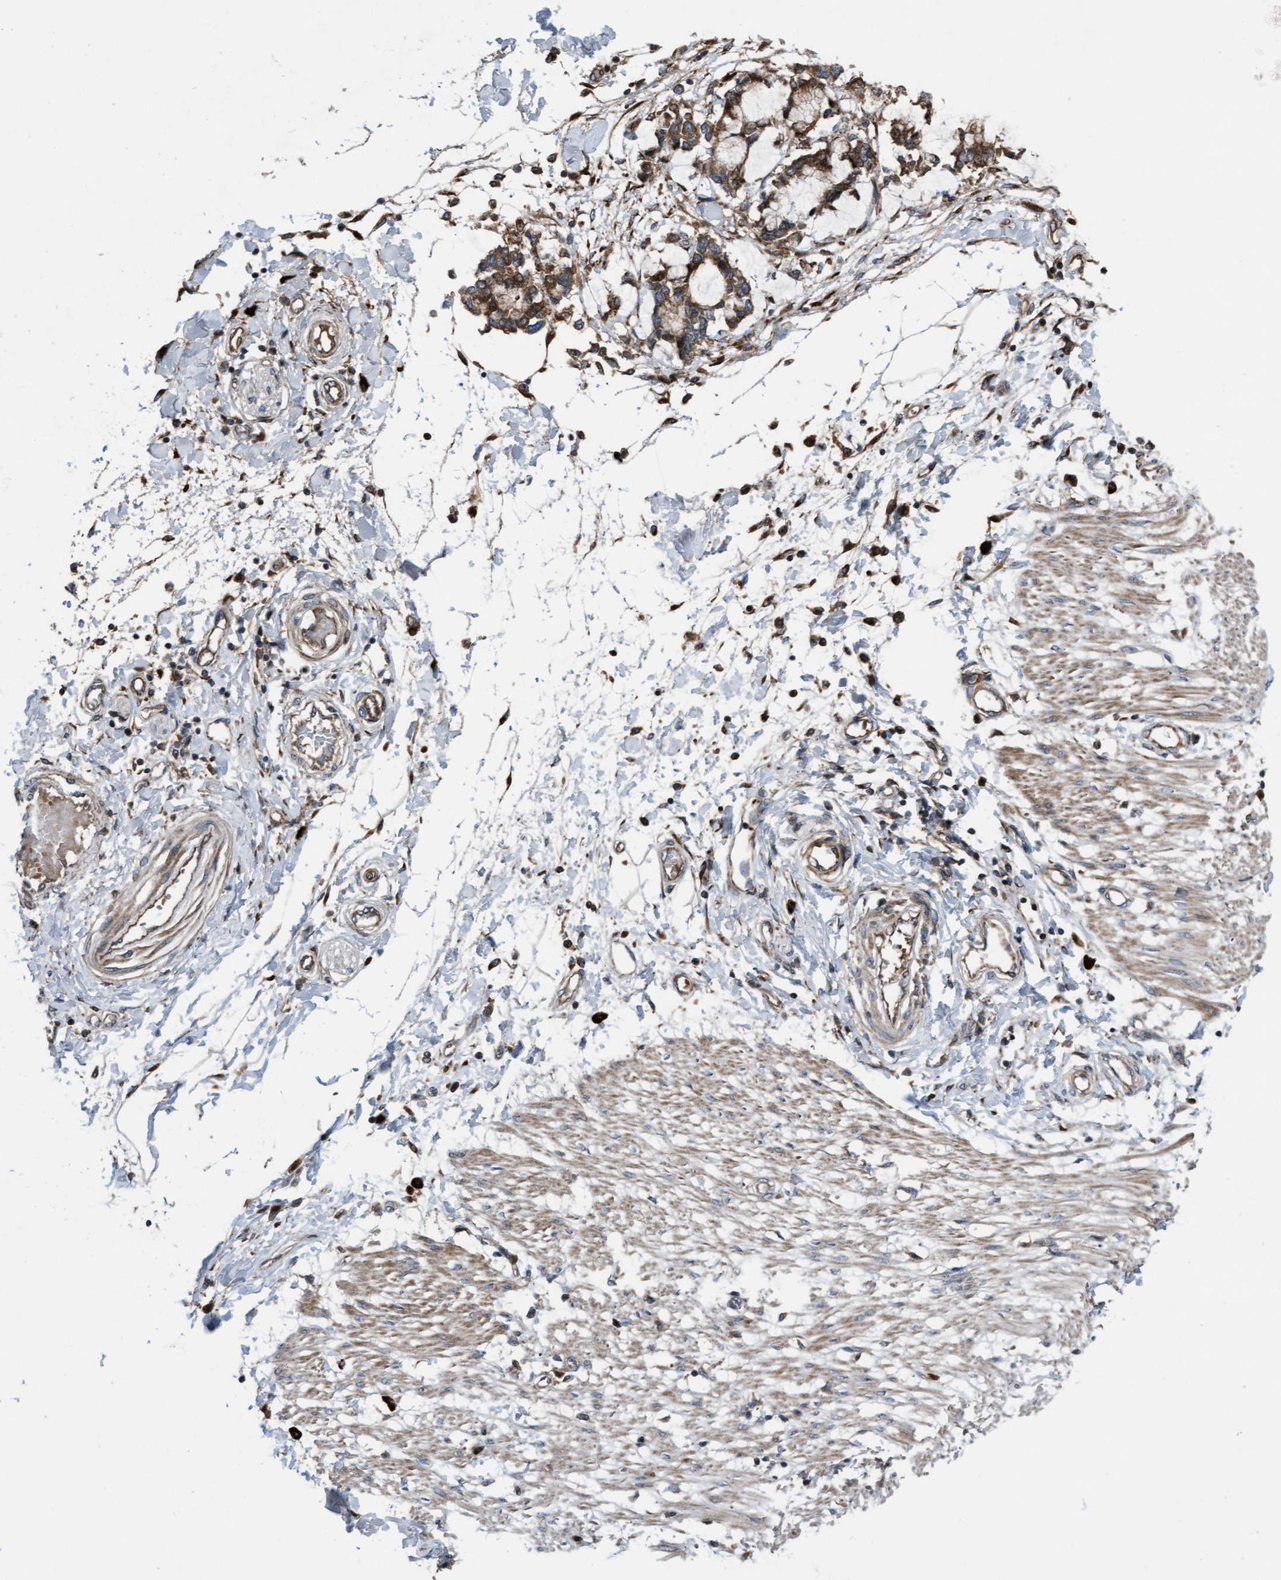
{"staining": {"intensity": "moderate", "quantity": "25%-75%", "location": "cytoplasmic/membranous,nuclear"}, "tissue": "adipose tissue", "cell_type": "Adipocytes", "image_type": "normal", "snomed": [{"axis": "morphology", "description": "Normal tissue, NOS"}, {"axis": "morphology", "description": "Adenocarcinoma, NOS"}, {"axis": "topography", "description": "Colon"}, {"axis": "topography", "description": "Peripheral nerve tissue"}], "caption": "The photomicrograph shows a brown stain indicating the presence of a protein in the cytoplasmic/membranous,nuclear of adipocytes in adipose tissue. Using DAB (brown) and hematoxylin (blue) stains, captured at high magnification using brightfield microscopy.", "gene": "KLHL26", "patient": {"sex": "male", "age": 14}}